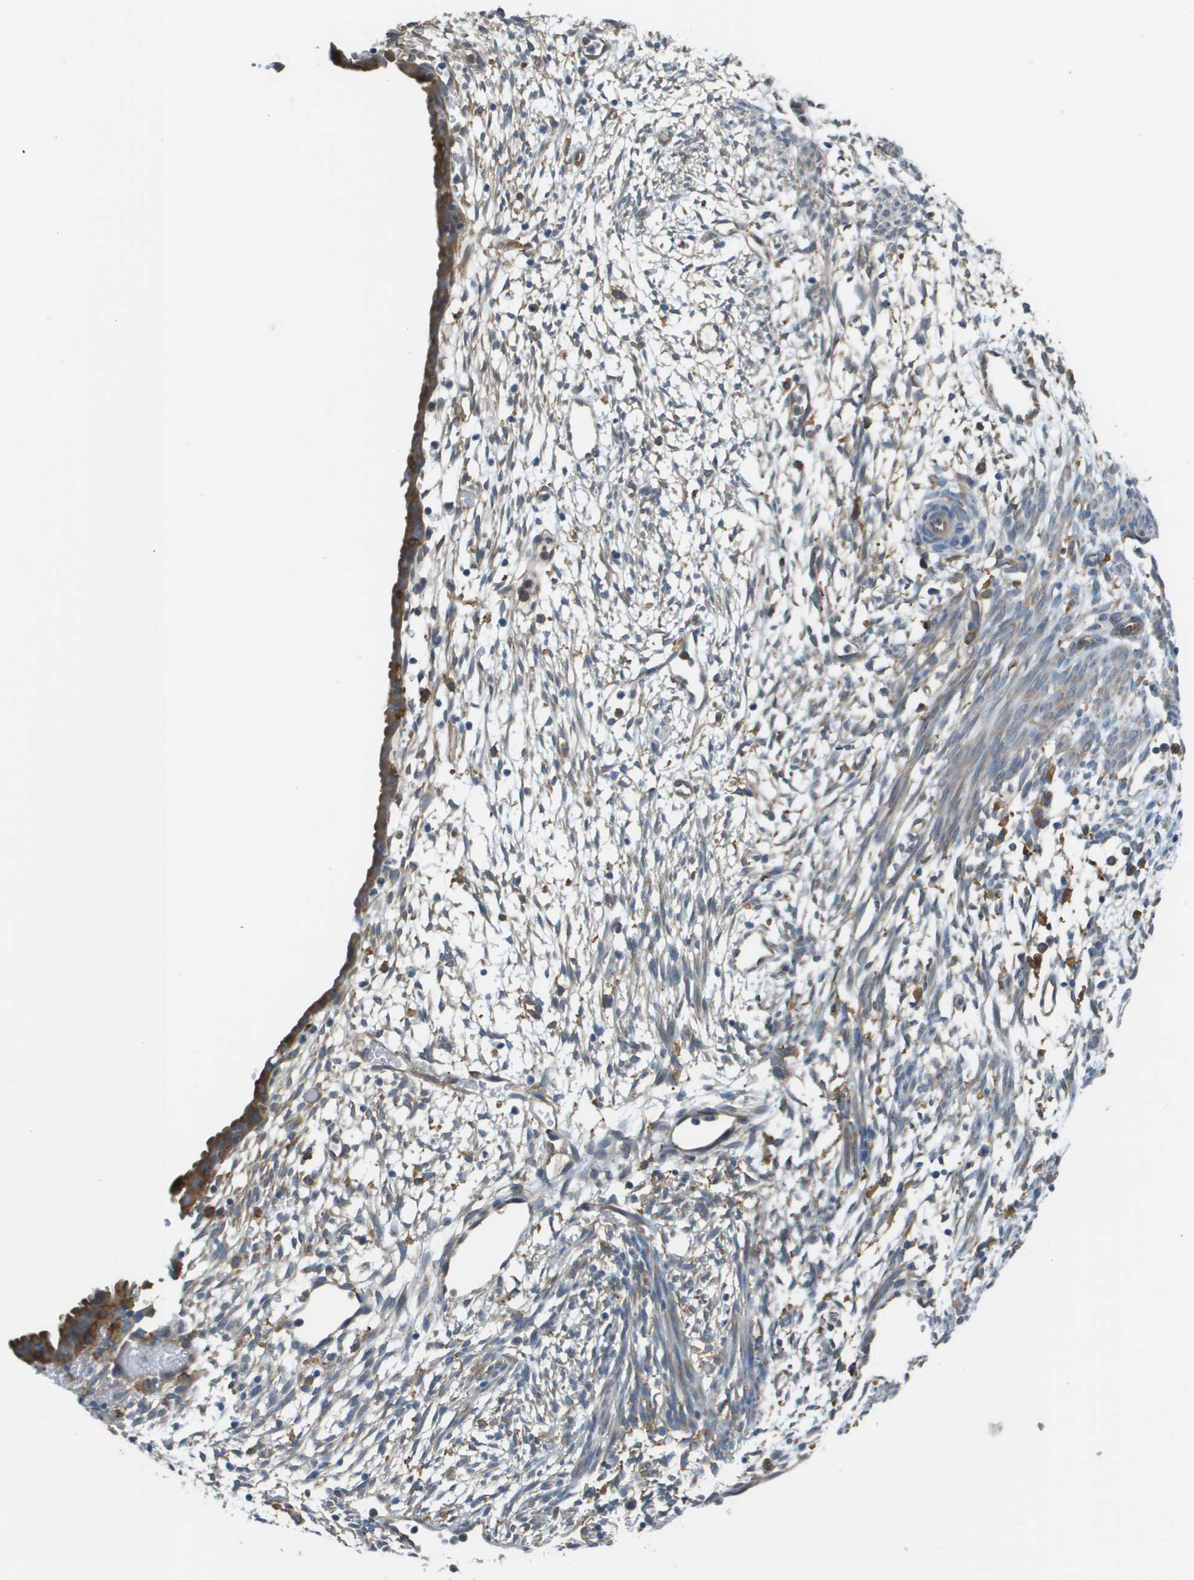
{"staining": {"intensity": "negative", "quantity": "none", "location": "none"}, "tissue": "endometrium", "cell_type": "Cells in endometrial stroma", "image_type": "normal", "snomed": [{"axis": "morphology", "description": "Normal tissue, NOS"}, {"axis": "morphology", "description": "Atrophy, NOS"}, {"axis": "topography", "description": "Uterus"}, {"axis": "topography", "description": "Endometrium"}], "caption": "Image shows no protein positivity in cells in endometrial stroma of benign endometrium.", "gene": "CORO1B", "patient": {"sex": "female", "age": 68}}